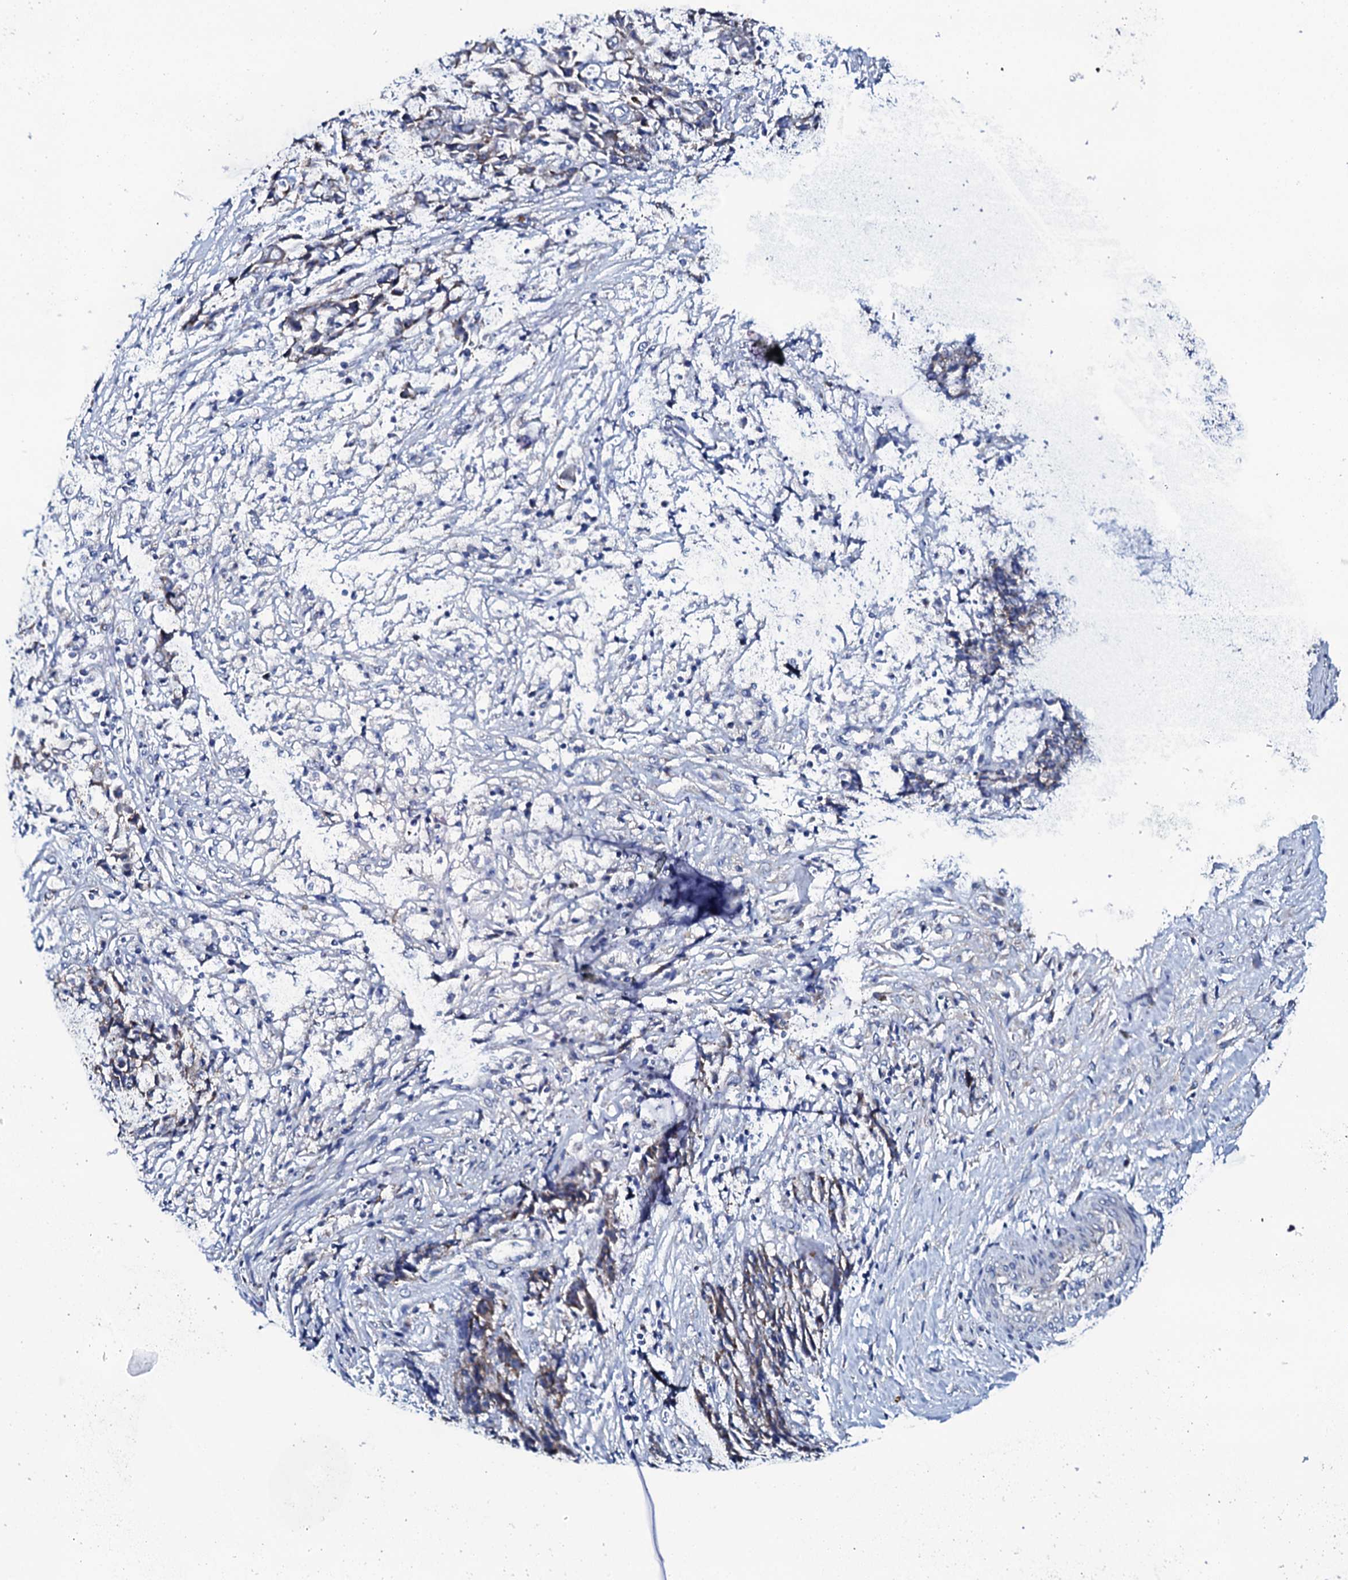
{"staining": {"intensity": "negative", "quantity": "none", "location": "none"}, "tissue": "ovarian cancer", "cell_type": "Tumor cells", "image_type": "cancer", "snomed": [{"axis": "morphology", "description": "Carcinoma, endometroid"}, {"axis": "topography", "description": "Ovary"}], "caption": "An image of human ovarian cancer is negative for staining in tumor cells.", "gene": "SLC37A4", "patient": {"sex": "female", "age": 42}}